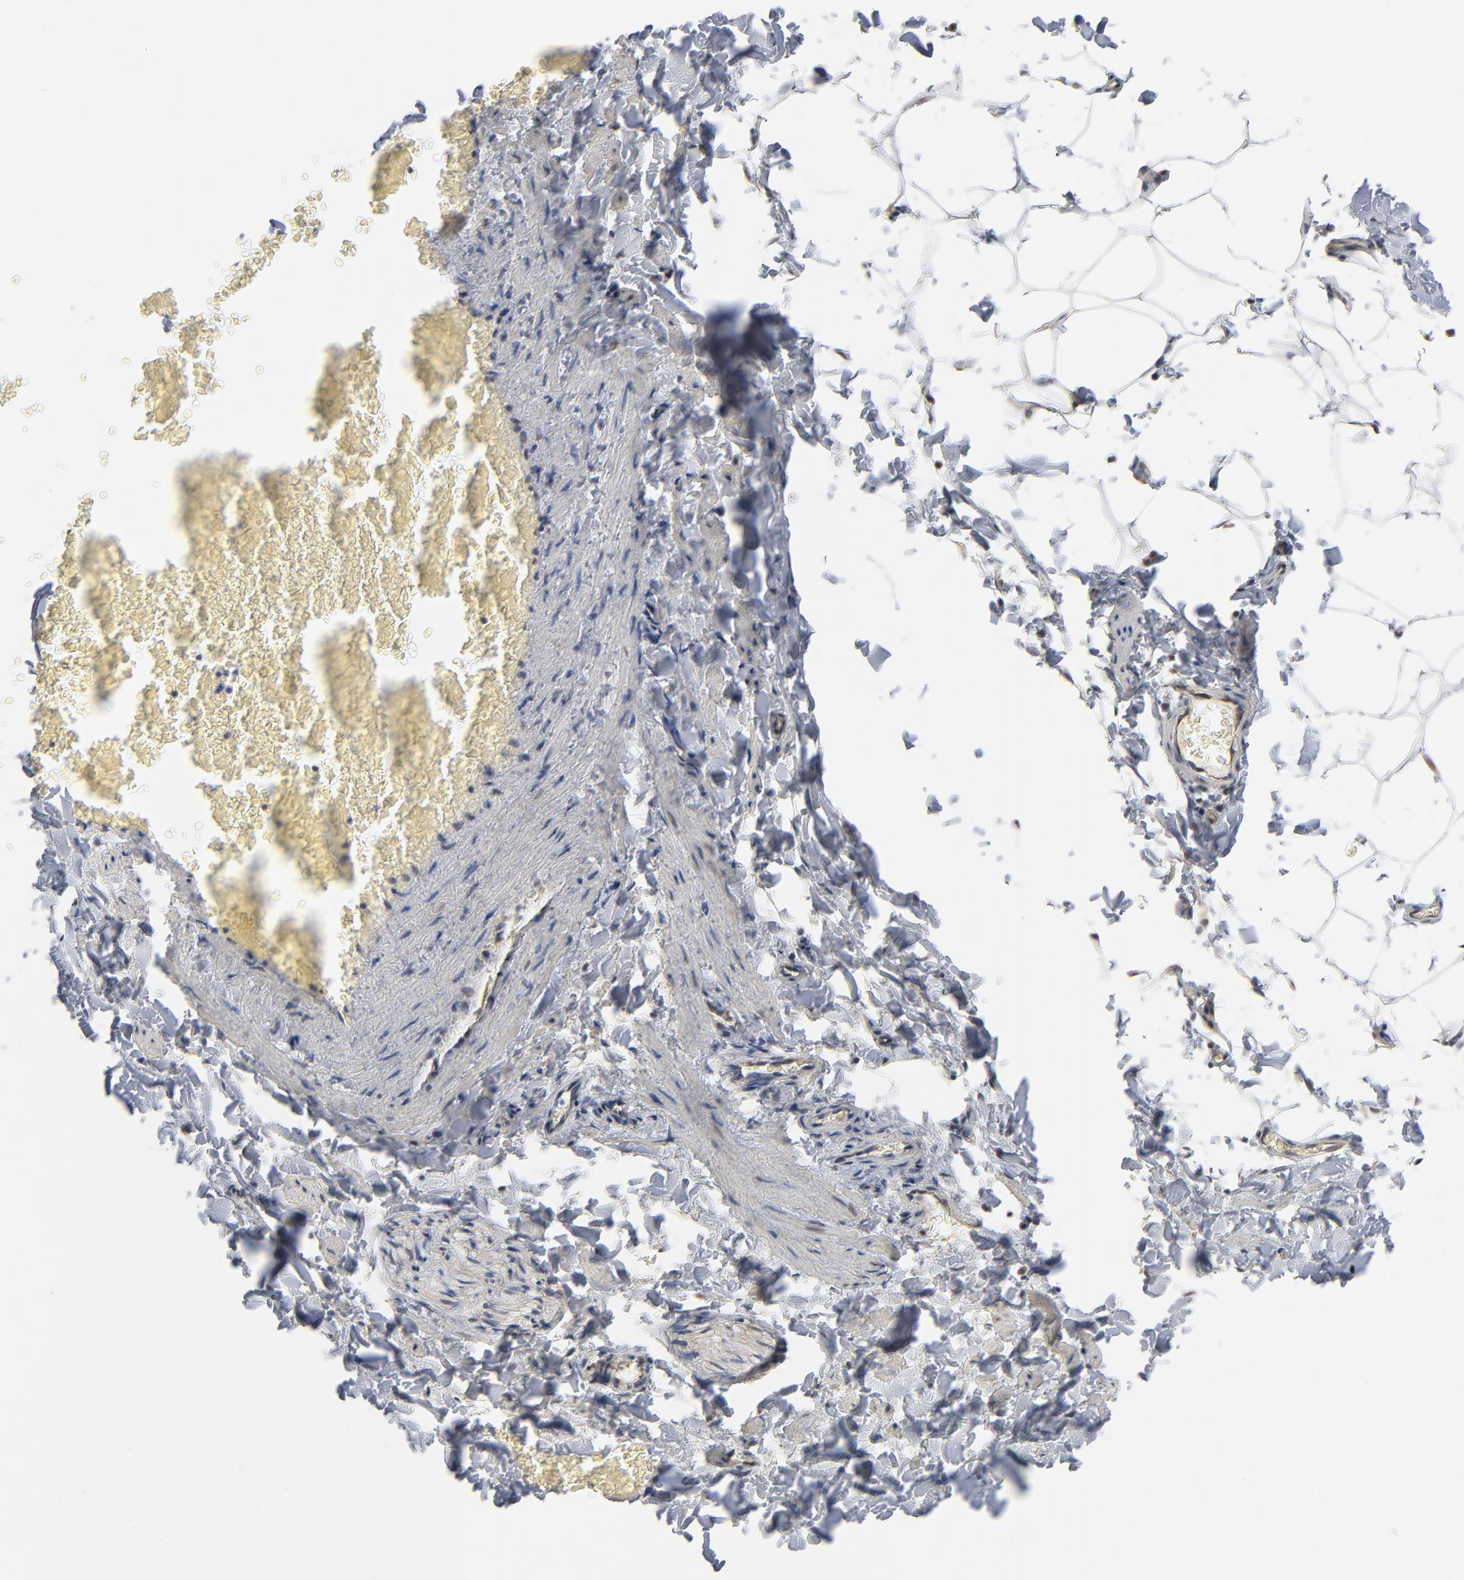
{"staining": {"intensity": "moderate", "quantity": "25%-75%", "location": "cytoplasmic/membranous"}, "tissue": "adipose tissue", "cell_type": "Adipocytes", "image_type": "normal", "snomed": [{"axis": "morphology", "description": "Normal tissue, NOS"}, {"axis": "topography", "description": "Vascular tissue"}], "caption": "Protein expression by immunohistochemistry (IHC) shows moderate cytoplasmic/membranous expression in approximately 25%-75% of adipocytes in benign adipose tissue.", "gene": "EPCAM", "patient": {"sex": "male", "age": 41}}